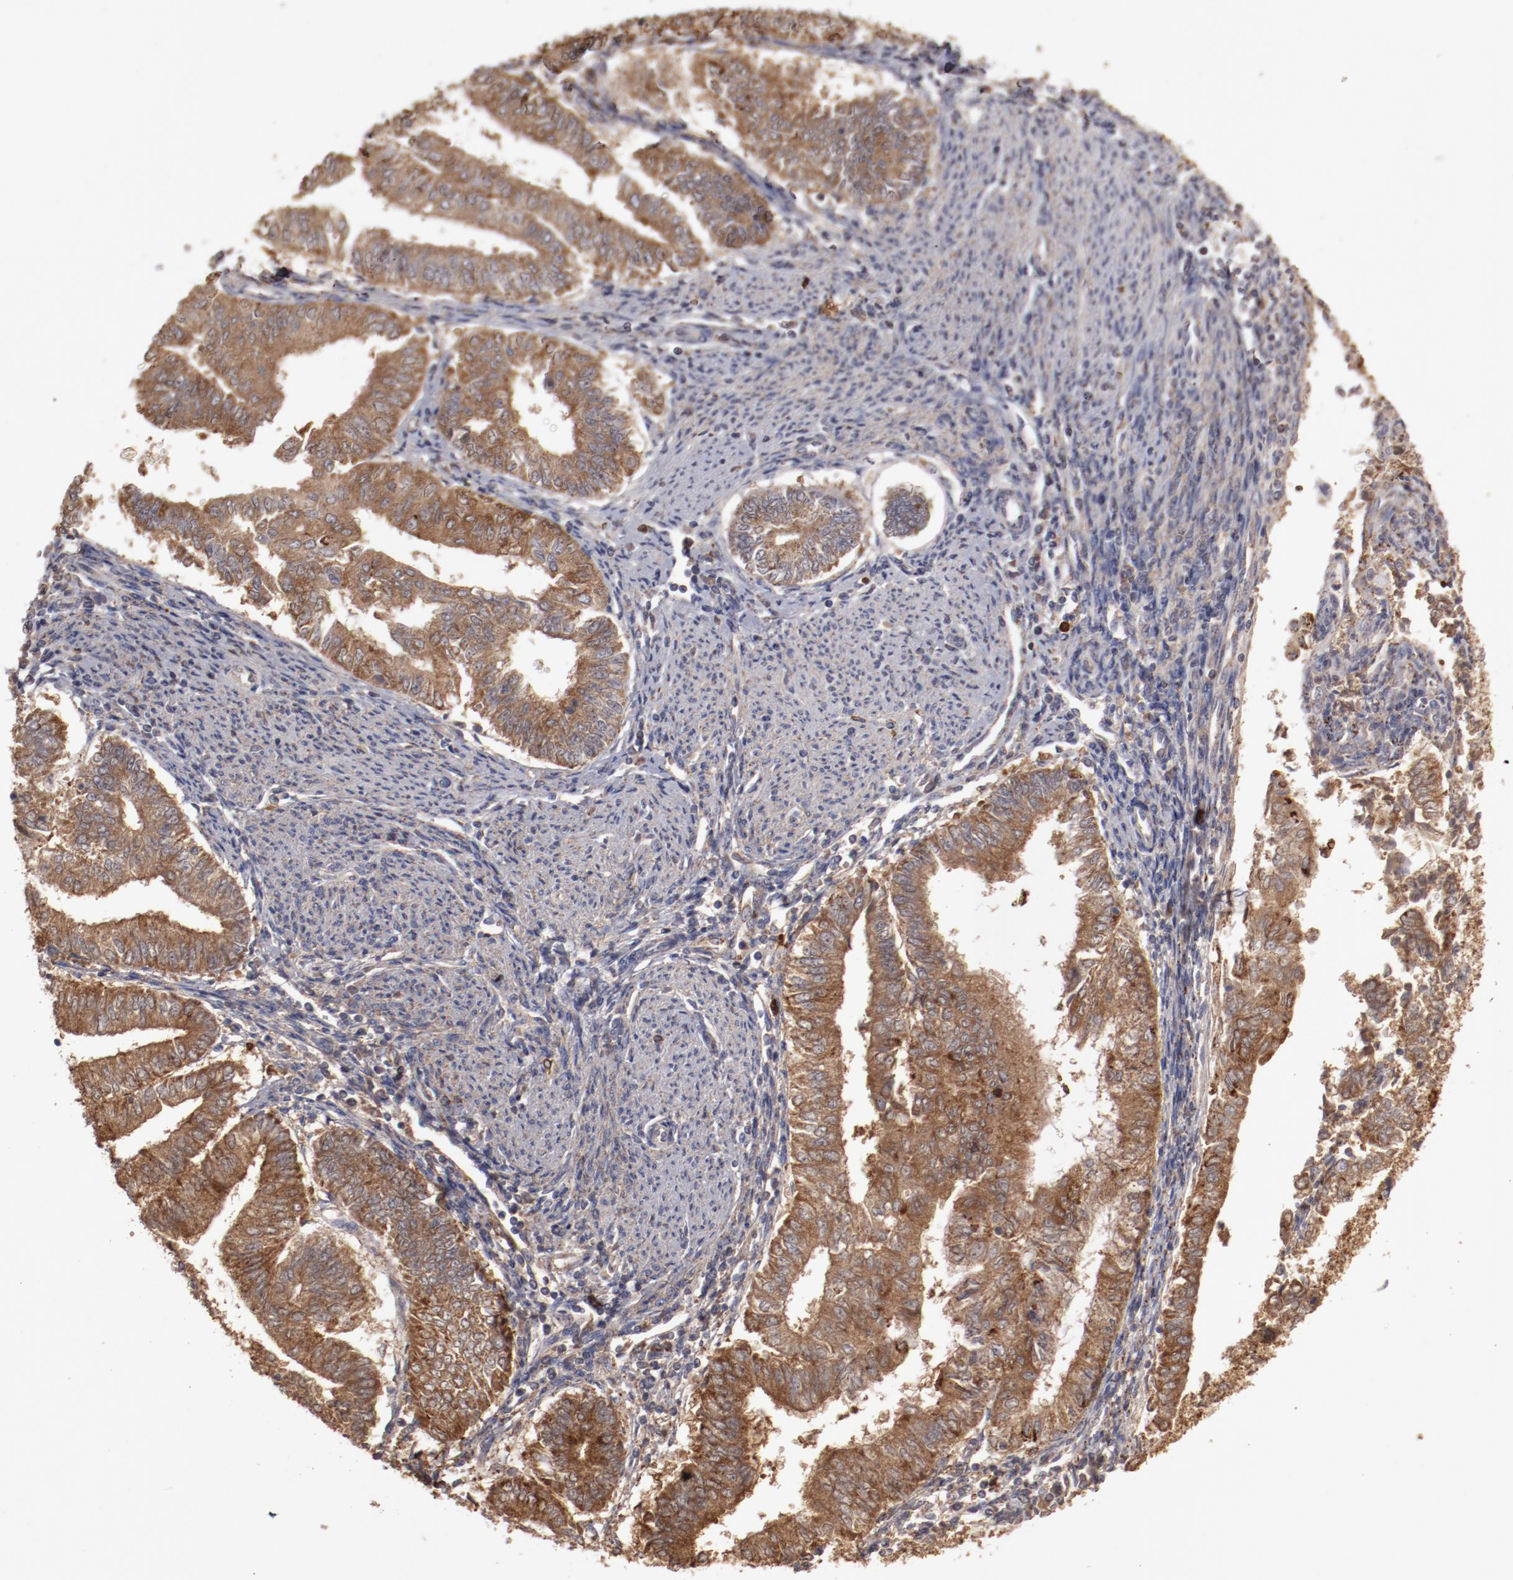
{"staining": {"intensity": "strong", "quantity": ">75%", "location": "cytoplasmic/membranous"}, "tissue": "endometrial cancer", "cell_type": "Tumor cells", "image_type": "cancer", "snomed": [{"axis": "morphology", "description": "Adenocarcinoma, NOS"}, {"axis": "topography", "description": "Endometrium"}], "caption": "Endometrial cancer stained with a protein marker exhibits strong staining in tumor cells.", "gene": "LRRC75B", "patient": {"sex": "female", "age": 66}}